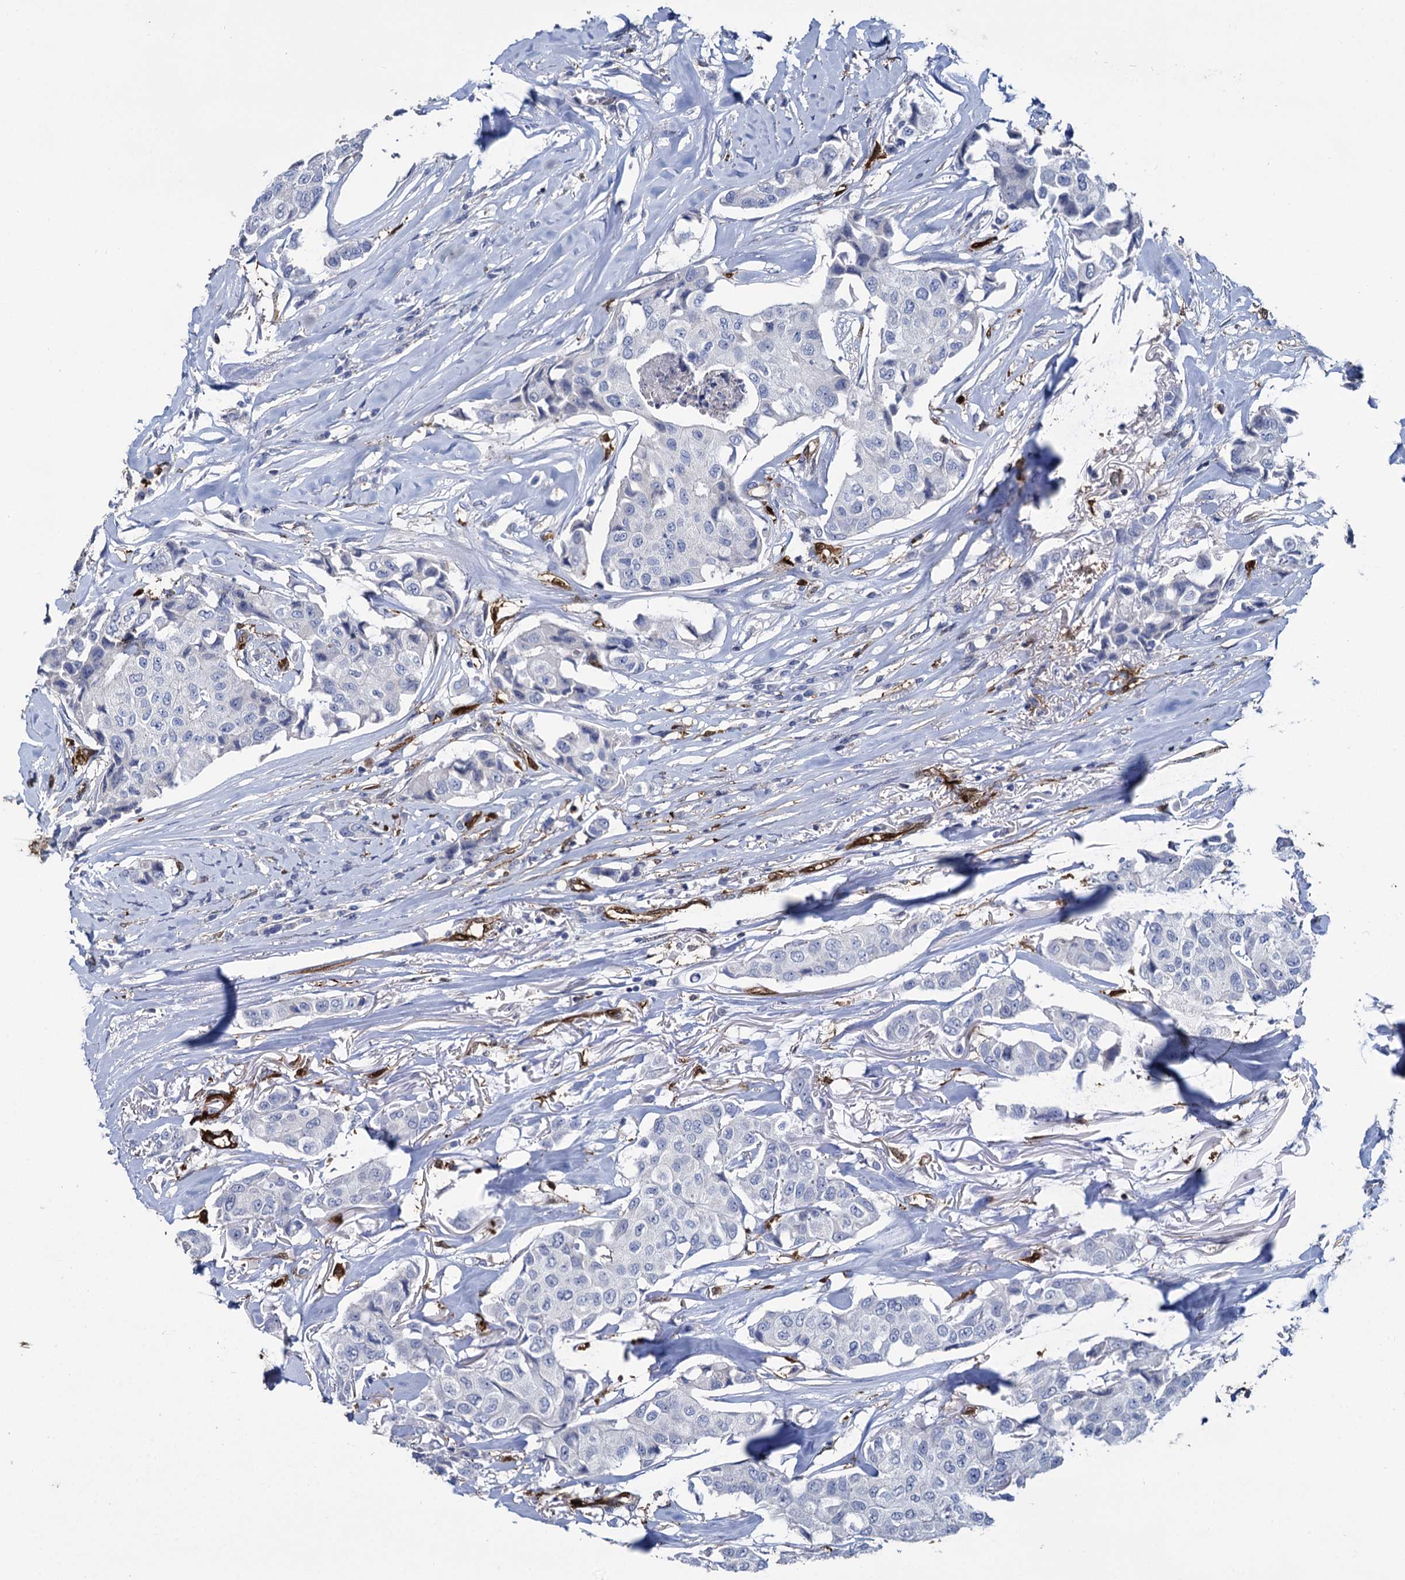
{"staining": {"intensity": "negative", "quantity": "none", "location": "none"}, "tissue": "breast cancer", "cell_type": "Tumor cells", "image_type": "cancer", "snomed": [{"axis": "morphology", "description": "Duct carcinoma"}, {"axis": "topography", "description": "Breast"}], "caption": "A high-resolution image shows immunohistochemistry staining of breast cancer (invasive ductal carcinoma), which displays no significant expression in tumor cells.", "gene": "FABP5", "patient": {"sex": "female", "age": 80}}